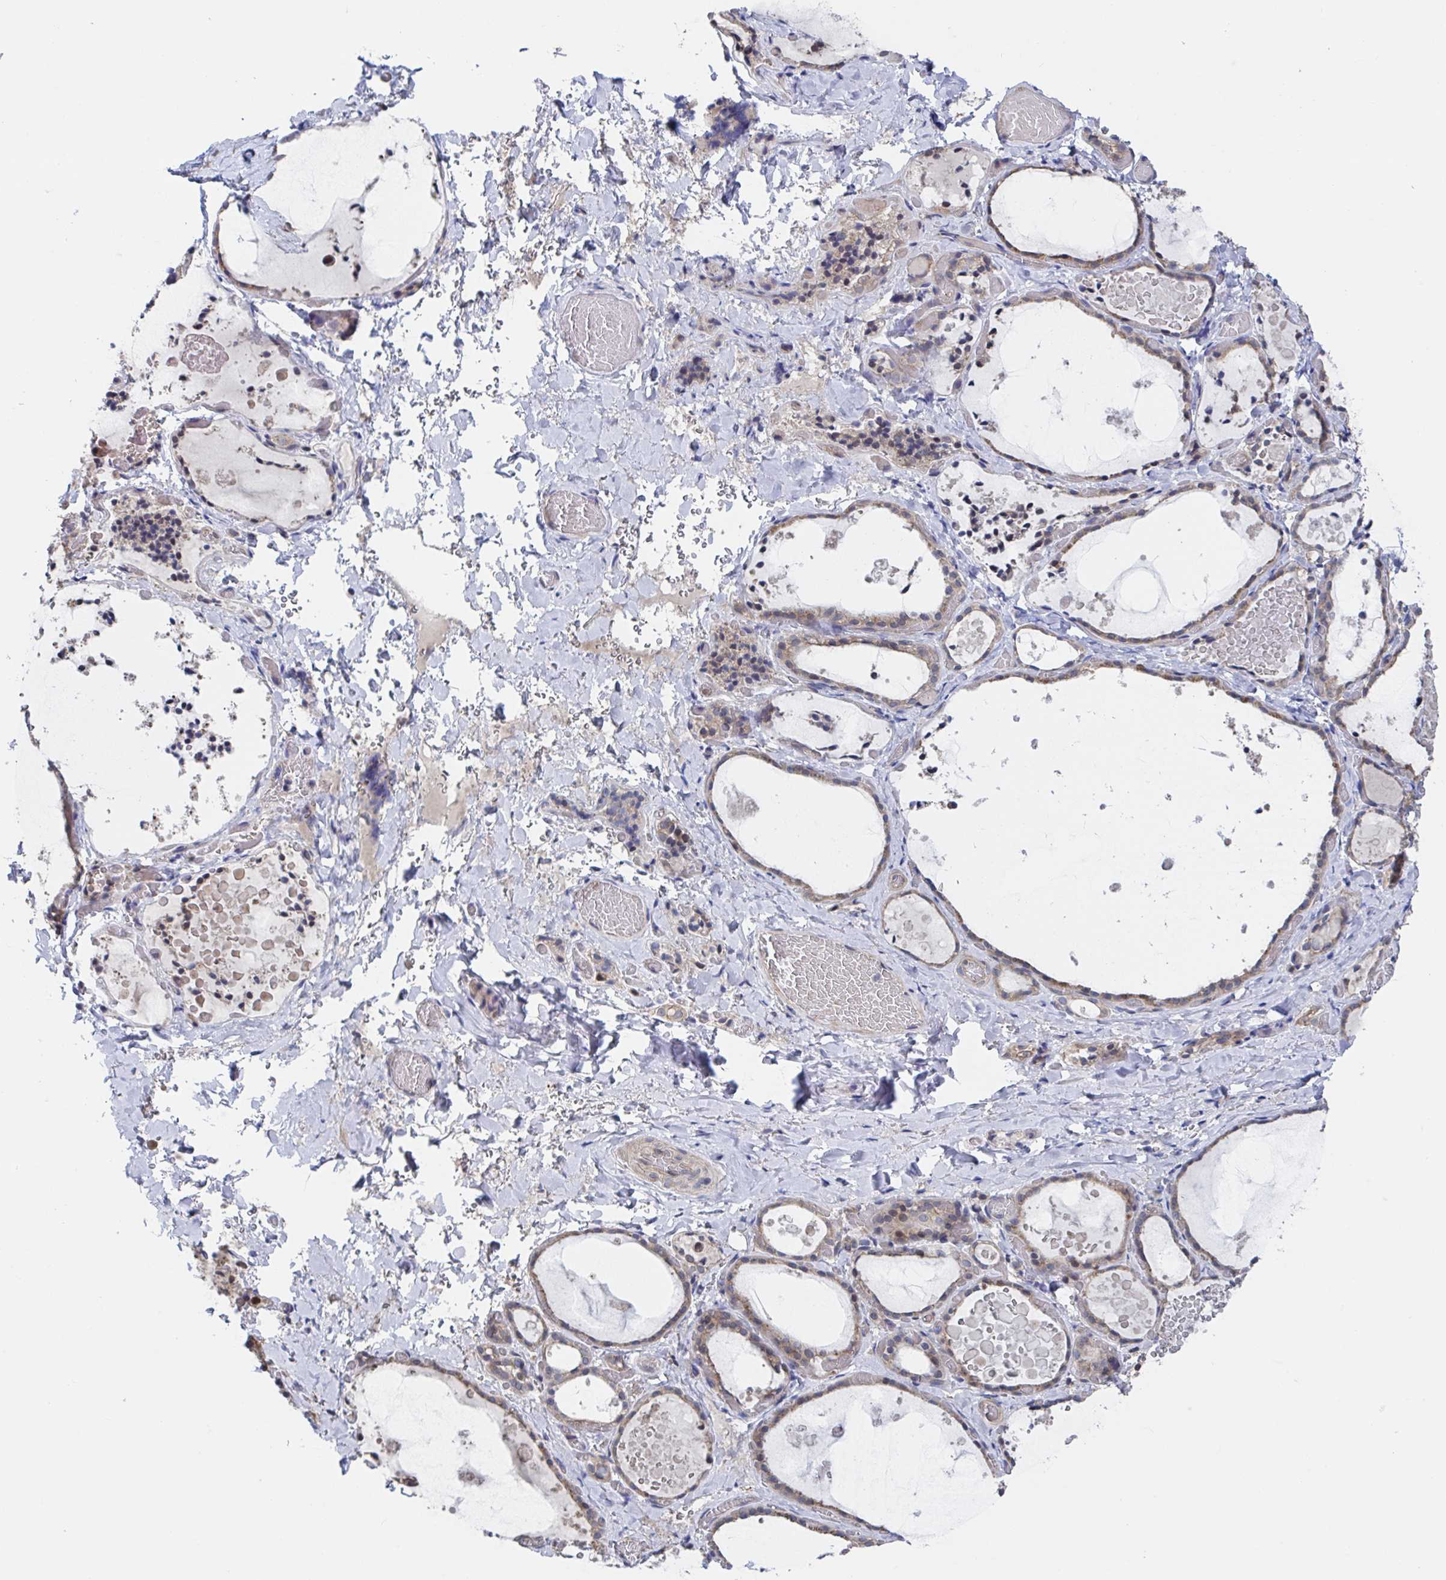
{"staining": {"intensity": "moderate", "quantity": "25%-75%", "location": "cytoplasmic/membranous"}, "tissue": "thyroid gland", "cell_type": "Glandular cells", "image_type": "normal", "snomed": [{"axis": "morphology", "description": "Normal tissue, NOS"}, {"axis": "topography", "description": "Thyroid gland"}], "caption": "Immunohistochemical staining of unremarkable human thyroid gland shows moderate cytoplasmic/membranous protein positivity in about 25%-75% of glandular cells.", "gene": "DHRS12", "patient": {"sex": "female", "age": 56}}